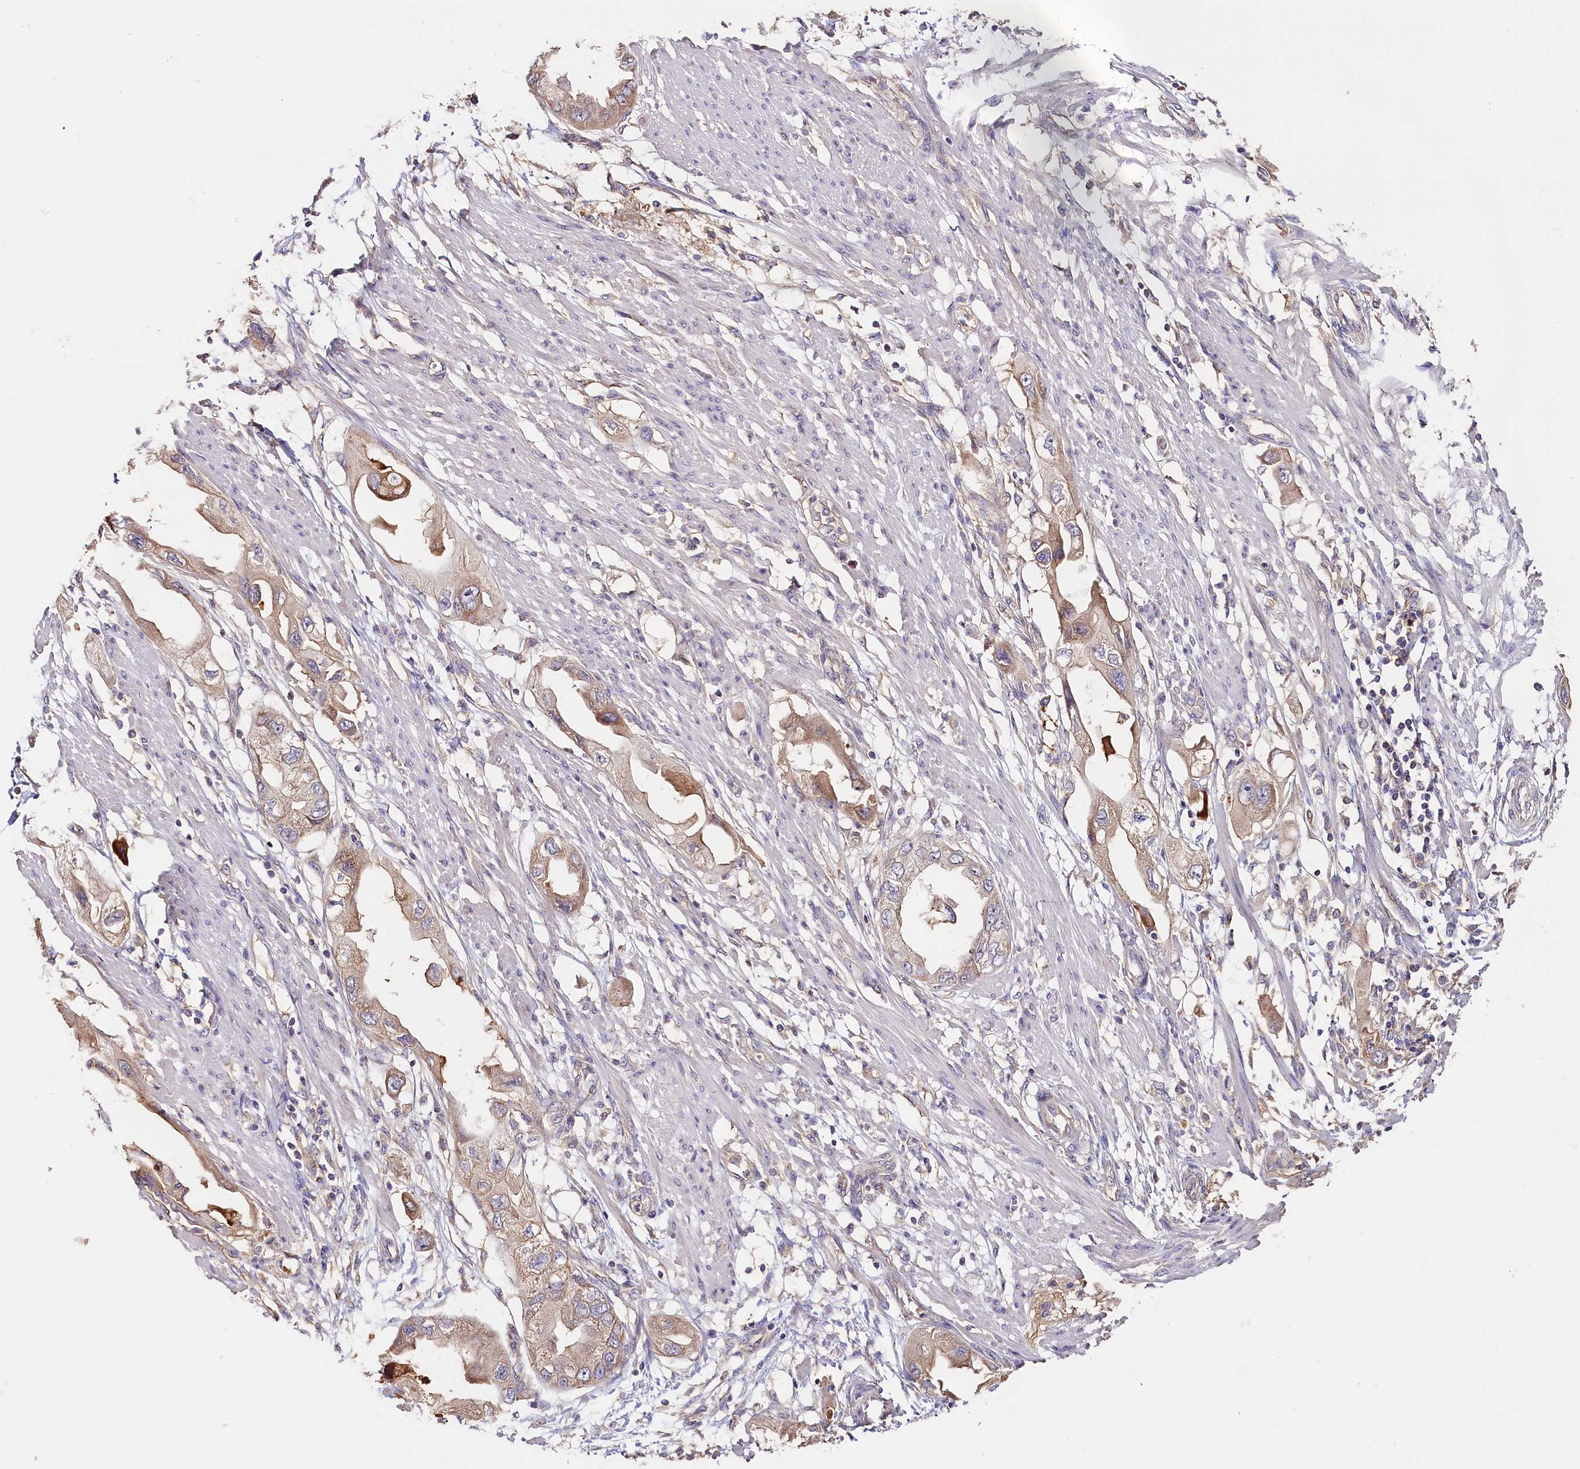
{"staining": {"intensity": "weak", "quantity": "25%-75%", "location": "cytoplasmic/membranous"}, "tissue": "endometrial cancer", "cell_type": "Tumor cells", "image_type": "cancer", "snomed": [{"axis": "morphology", "description": "Adenocarcinoma, NOS"}, {"axis": "topography", "description": "Endometrium"}], "caption": "Tumor cells demonstrate low levels of weak cytoplasmic/membranous positivity in approximately 25%-75% of cells in human endometrial cancer (adenocarcinoma).", "gene": "KATNB1", "patient": {"sex": "female", "age": 67}}